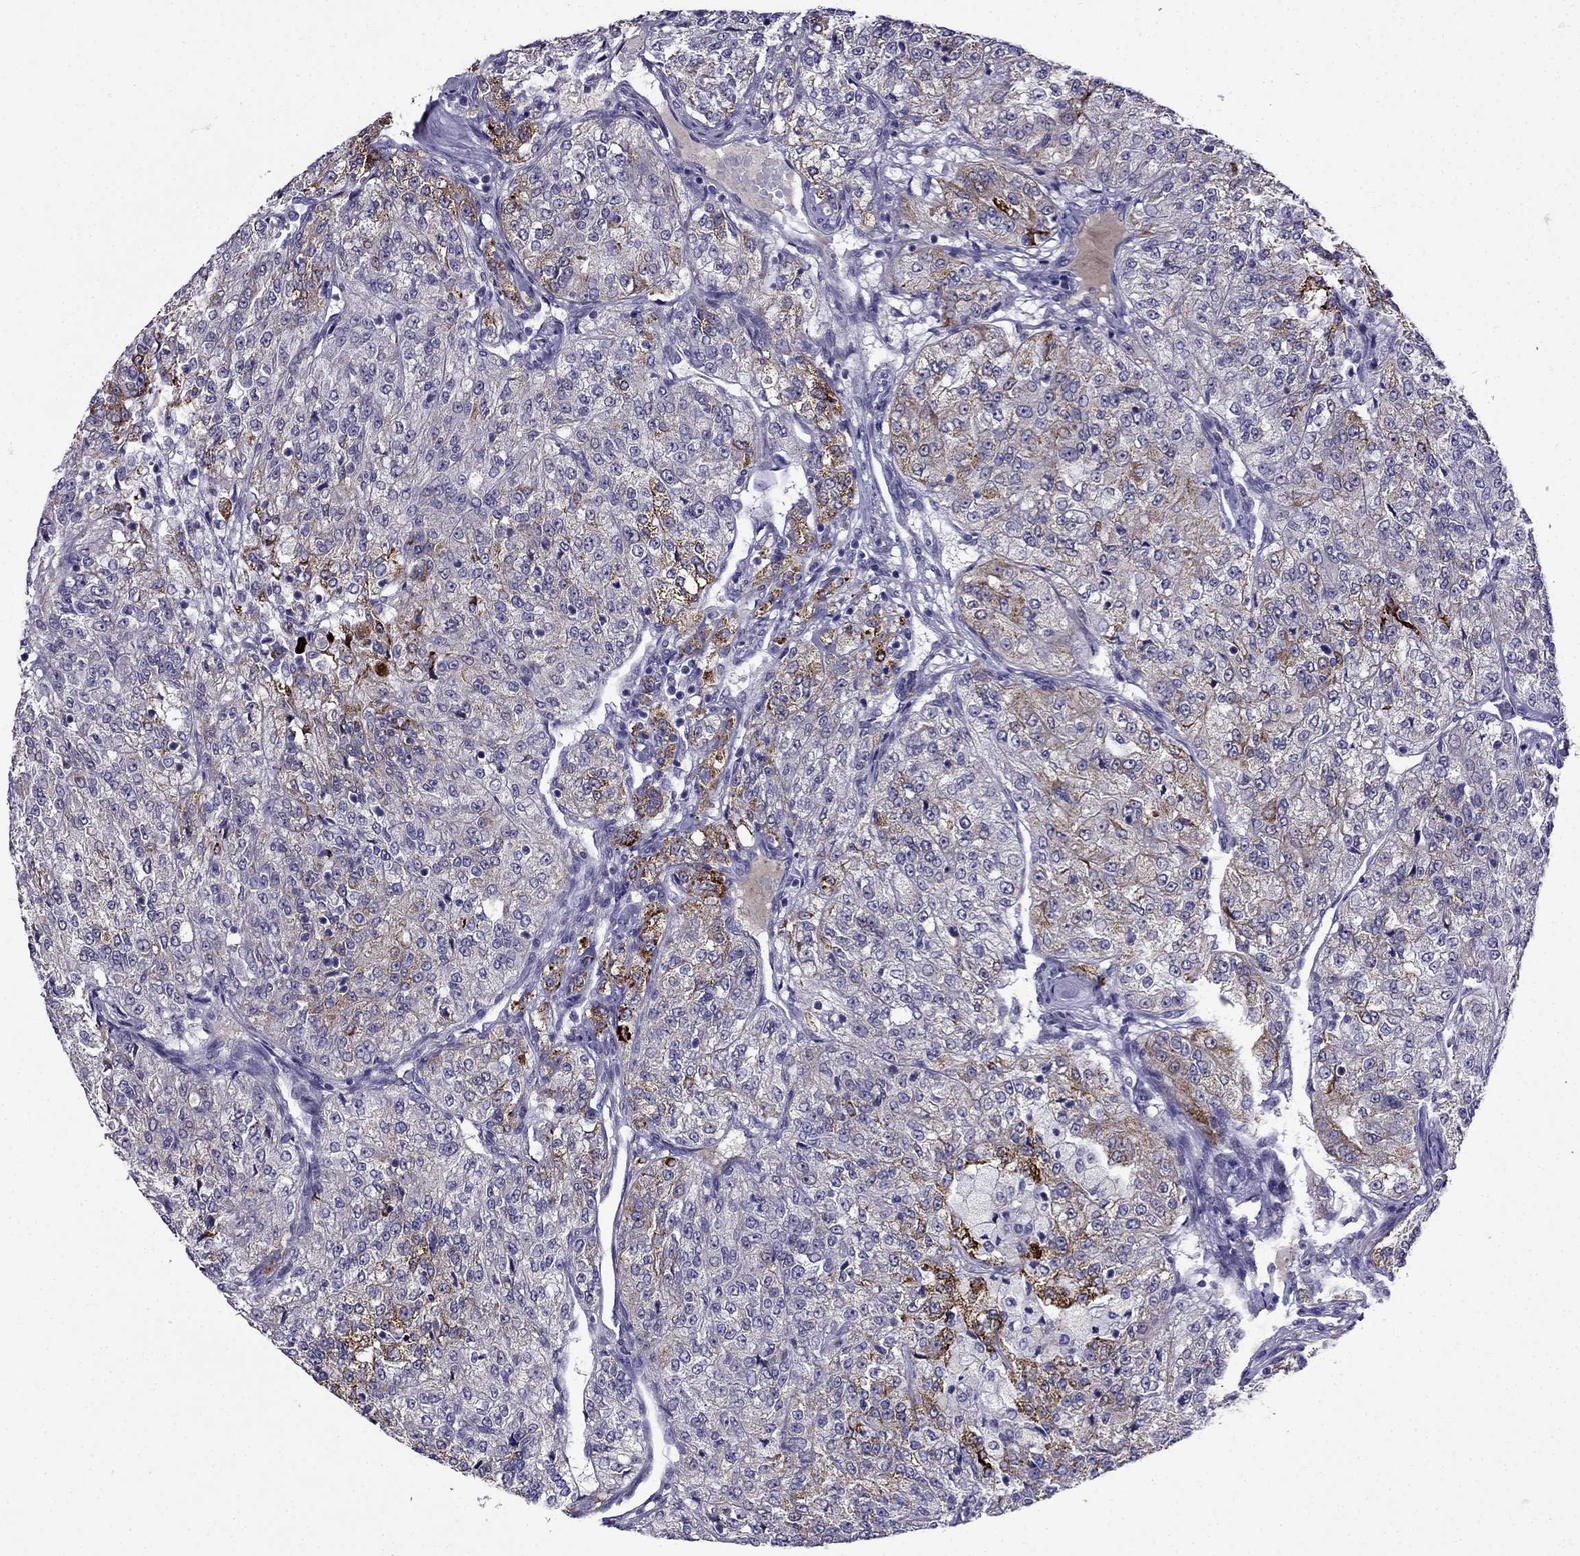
{"staining": {"intensity": "moderate", "quantity": "<25%", "location": "cytoplasmic/membranous"}, "tissue": "renal cancer", "cell_type": "Tumor cells", "image_type": "cancer", "snomed": [{"axis": "morphology", "description": "Adenocarcinoma, NOS"}, {"axis": "topography", "description": "Kidney"}], "caption": "Tumor cells display low levels of moderate cytoplasmic/membranous positivity in about <25% of cells in adenocarcinoma (renal).", "gene": "PI16", "patient": {"sex": "female", "age": 63}}